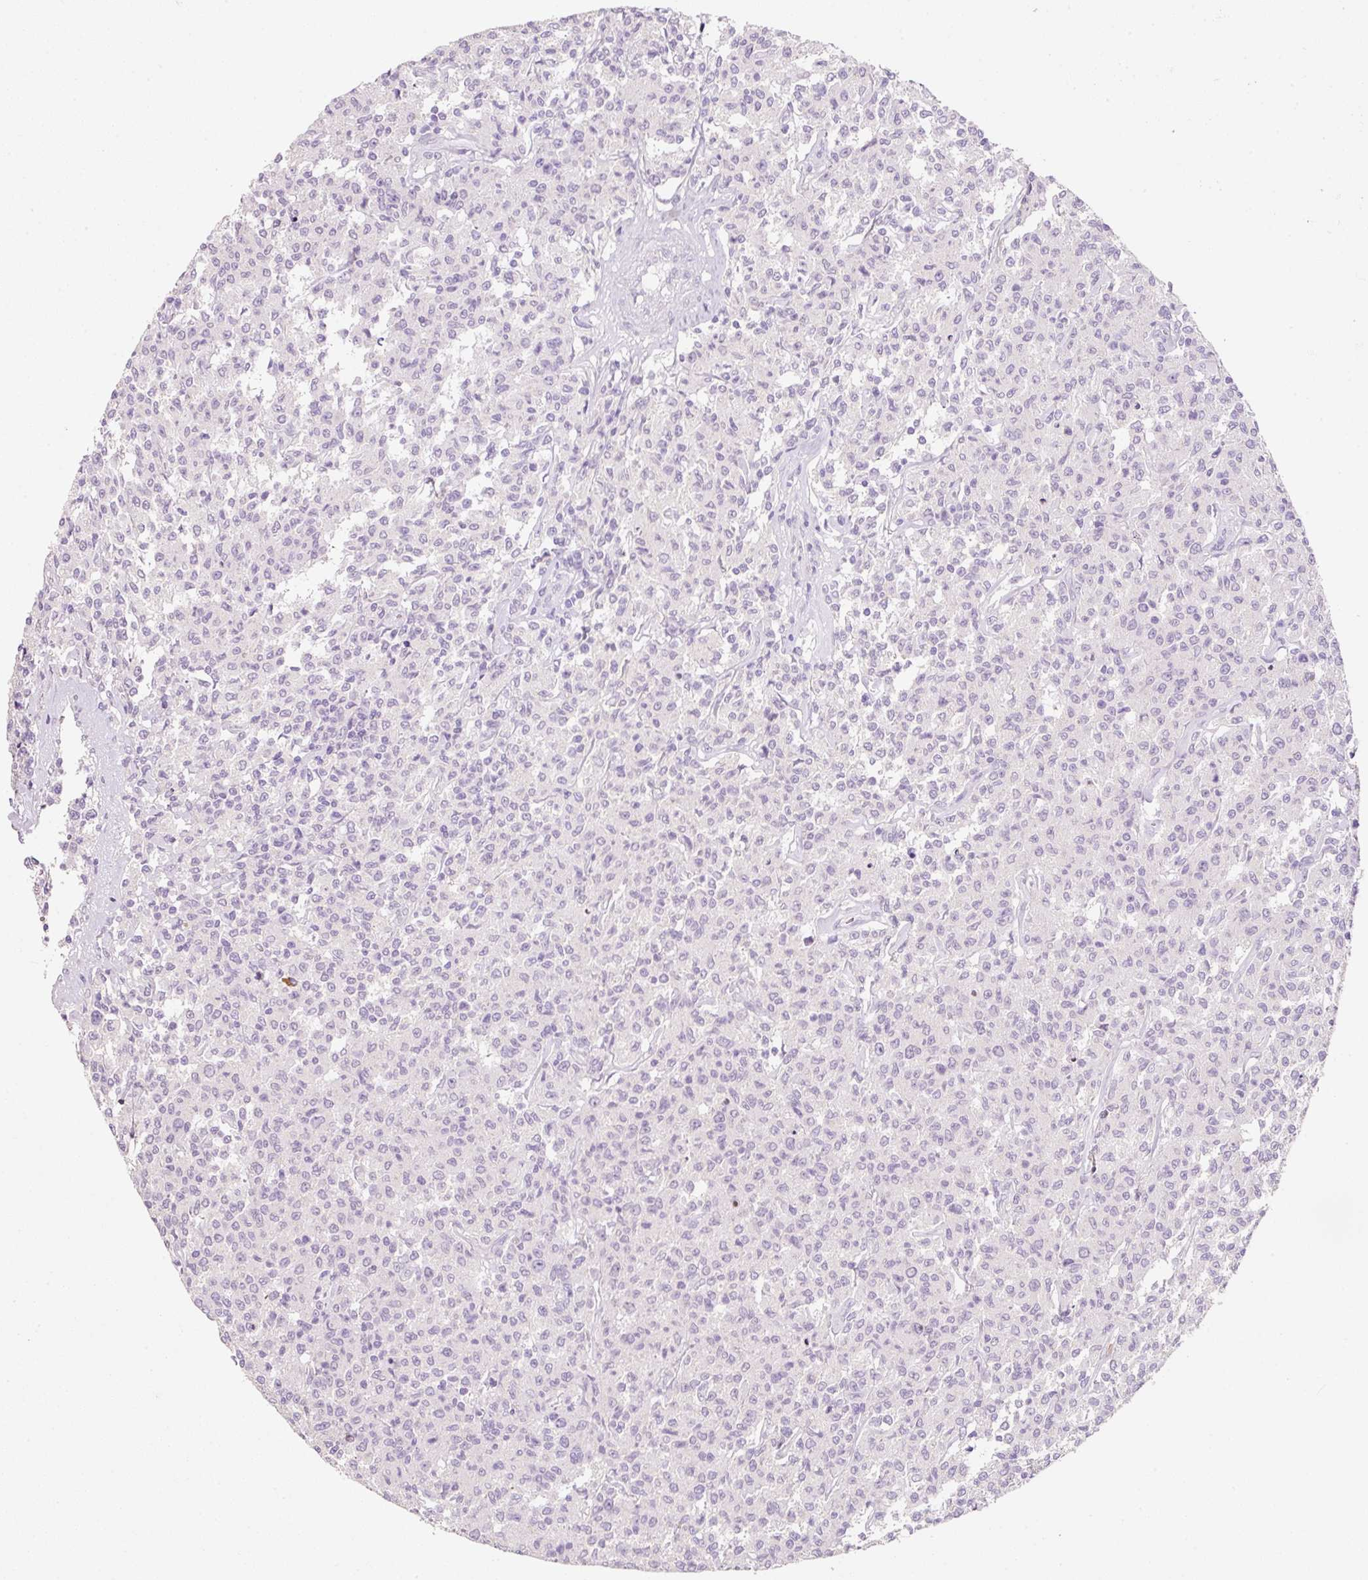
{"staining": {"intensity": "negative", "quantity": "none", "location": "none"}, "tissue": "lymphoma", "cell_type": "Tumor cells", "image_type": "cancer", "snomed": [{"axis": "morphology", "description": "Malignant lymphoma, non-Hodgkin's type, Low grade"}, {"axis": "topography", "description": "Small intestine"}], "caption": "Lymphoma stained for a protein using immunohistochemistry shows no positivity tumor cells.", "gene": "TENT5C", "patient": {"sex": "female", "age": 59}}